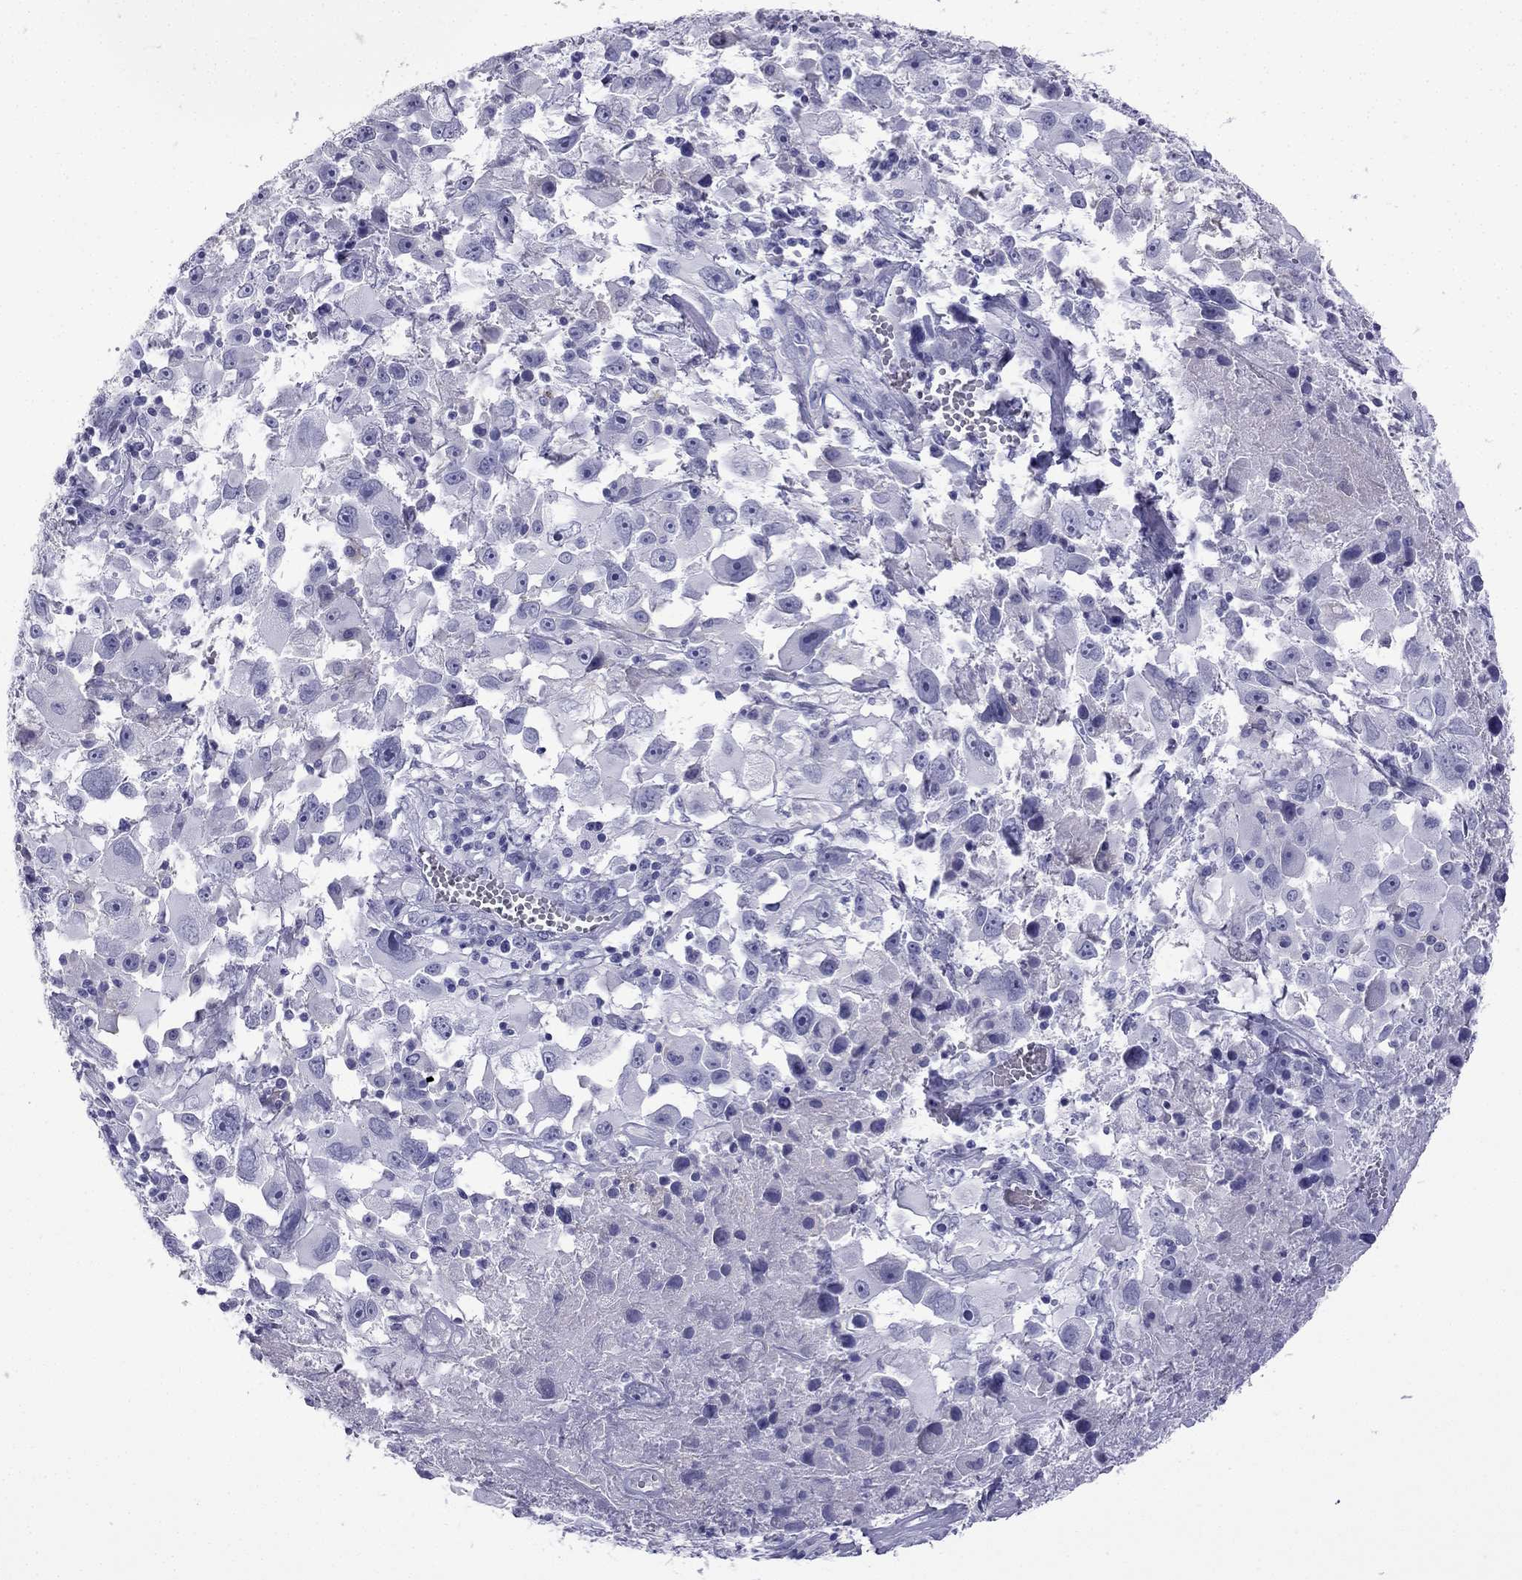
{"staining": {"intensity": "negative", "quantity": "none", "location": "none"}, "tissue": "melanoma", "cell_type": "Tumor cells", "image_type": "cancer", "snomed": [{"axis": "morphology", "description": "Malignant melanoma, Metastatic site"}, {"axis": "topography", "description": "Soft tissue"}], "caption": "Malignant melanoma (metastatic site) stained for a protein using immunohistochemistry (IHC) shows no staining tumor cells.", "gene": "GJA8", "patient": {"sex": "male", "age": 50}}